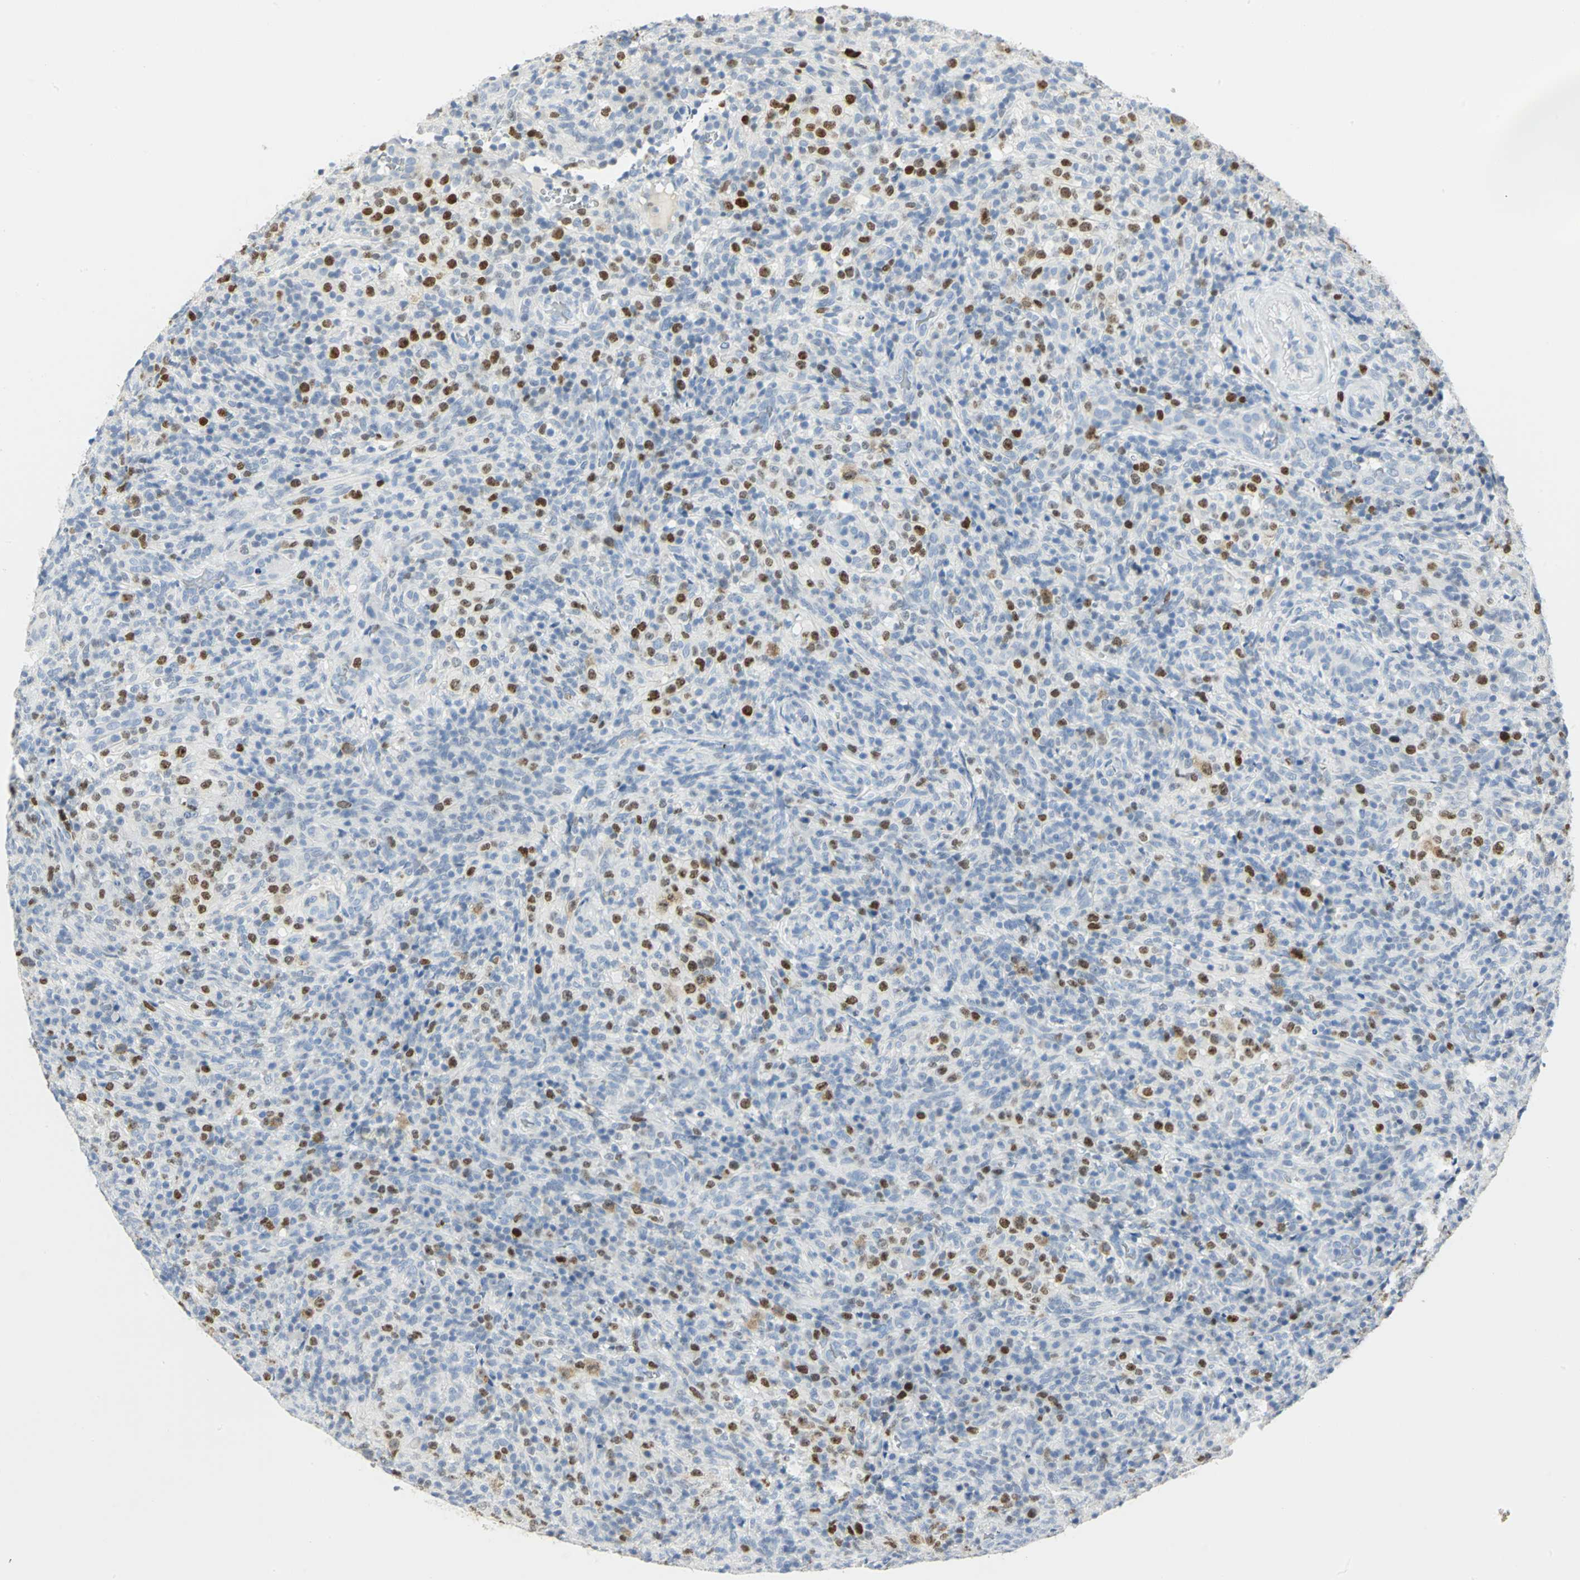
{"staining": {"intensity": "strong", "quantity": "<25%", "location": "nuclear"}, "tissue": "lymphoma", "cell_type": "Tumor cells", "image_type": "cancer", "snomed": [{"axis": "morphology", "description": "Malignant lymphoma, non-Hodgkin's type, High grade"}, {"axis": "topography", "description": "Lymph node"}], "caption": "Strong nuclear positivity for a protein is present in approximately <25% of tumor cells of high-grade malignant lymphoma, non-Hodgkin's type using IHC.", "gene": "HELLS", "patient": {"sex": "female", "age": 76}}